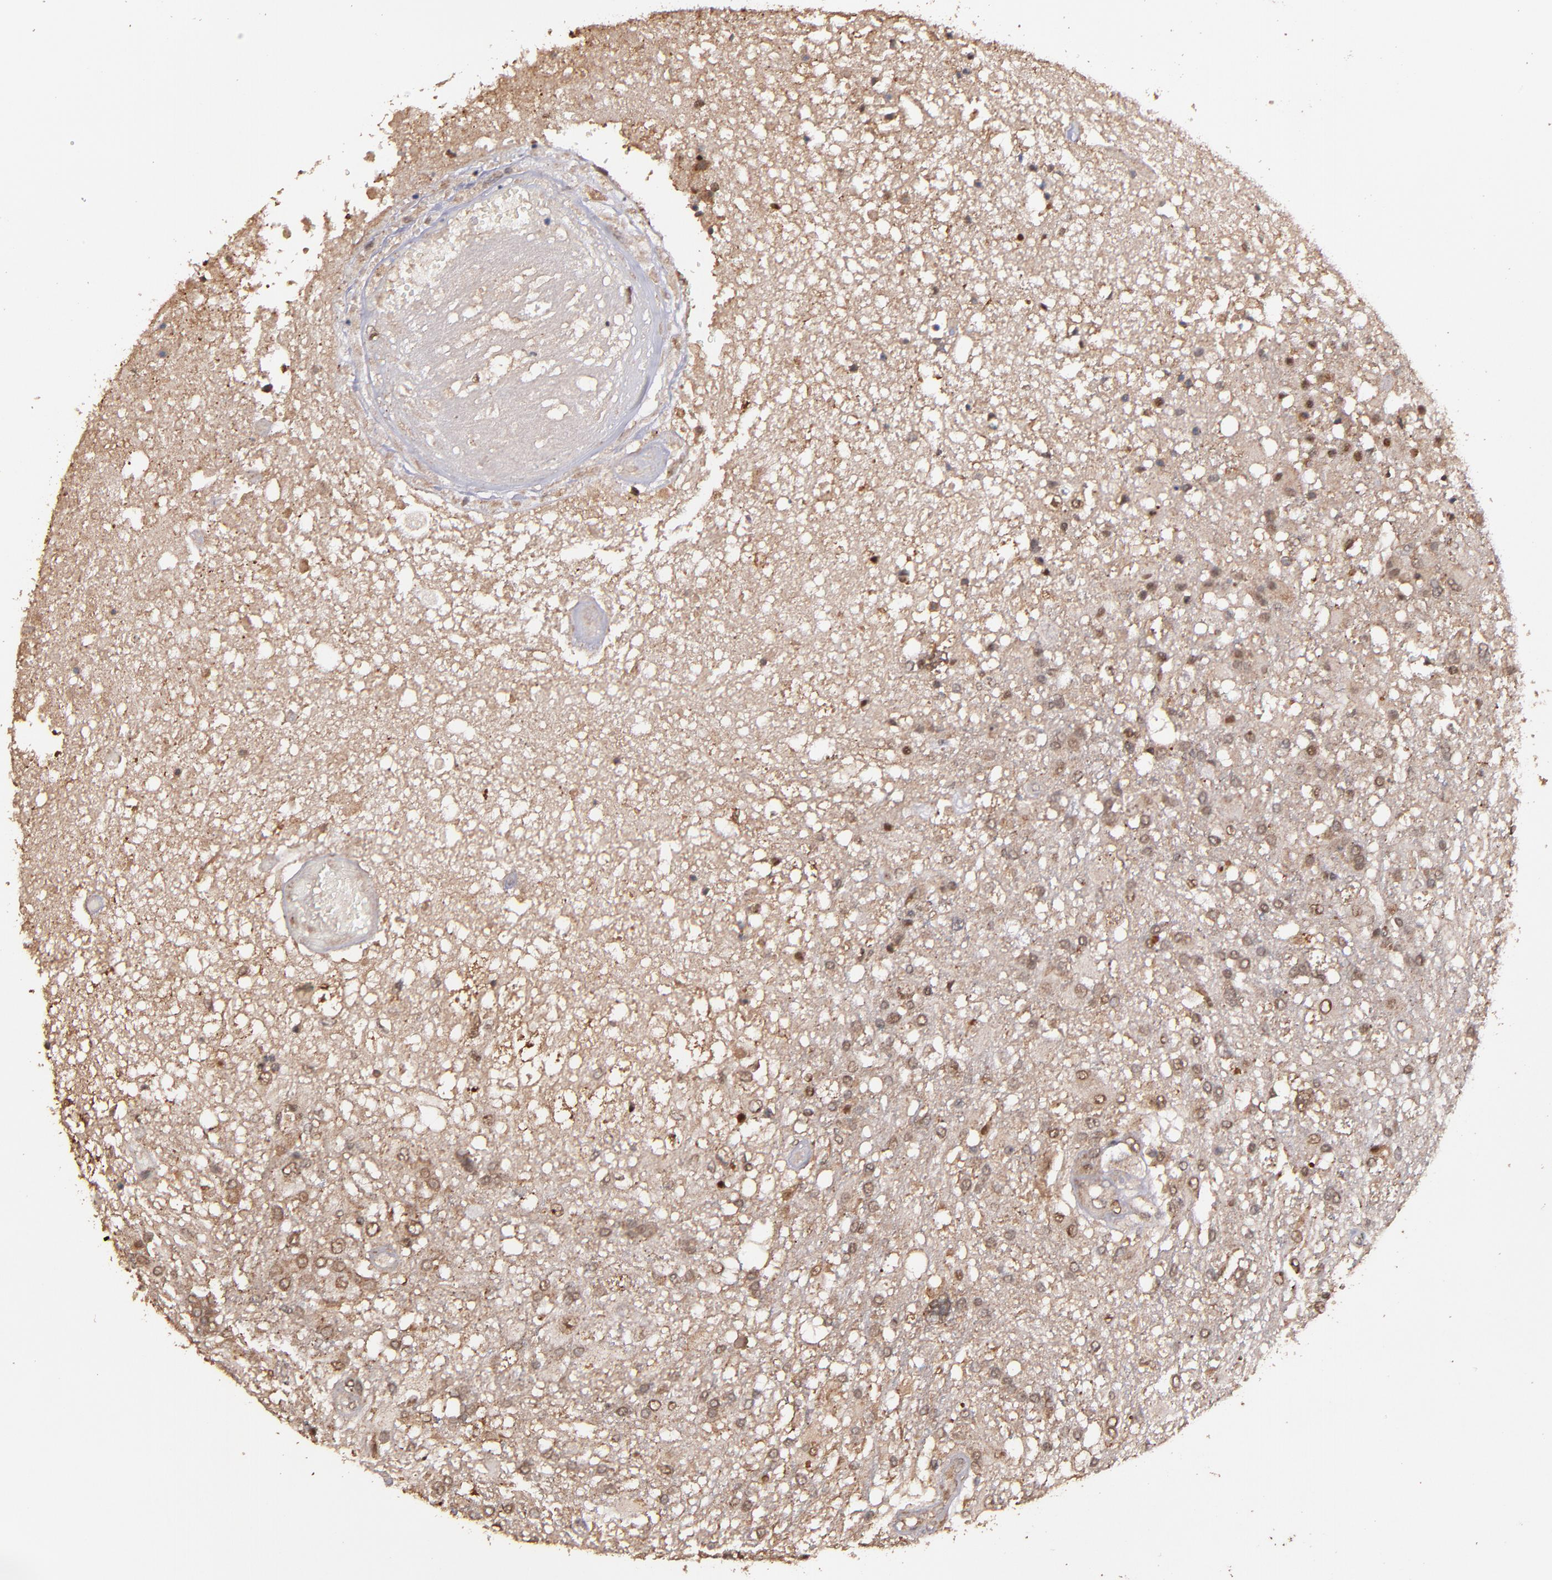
{"staining": {"intensity": "moderate", "quantity": ">75%", "location": "nuclear"}, "tissue": "glioma", "cell_type": "Tumor cells", "image_type": "cancer", "snomed": [{"axis": "morphology", "description": "Glioma, malignant, High grade"}, {"axis": "topography", "description": "Cerebral cortex"}], "caption": "The immunohistochemical stain shows moderate nuclear staining in tumor cells of malignant high-grade glioma tissue.", "gene": "EAPP", "patient": {"sex": "male", "age": 79}}